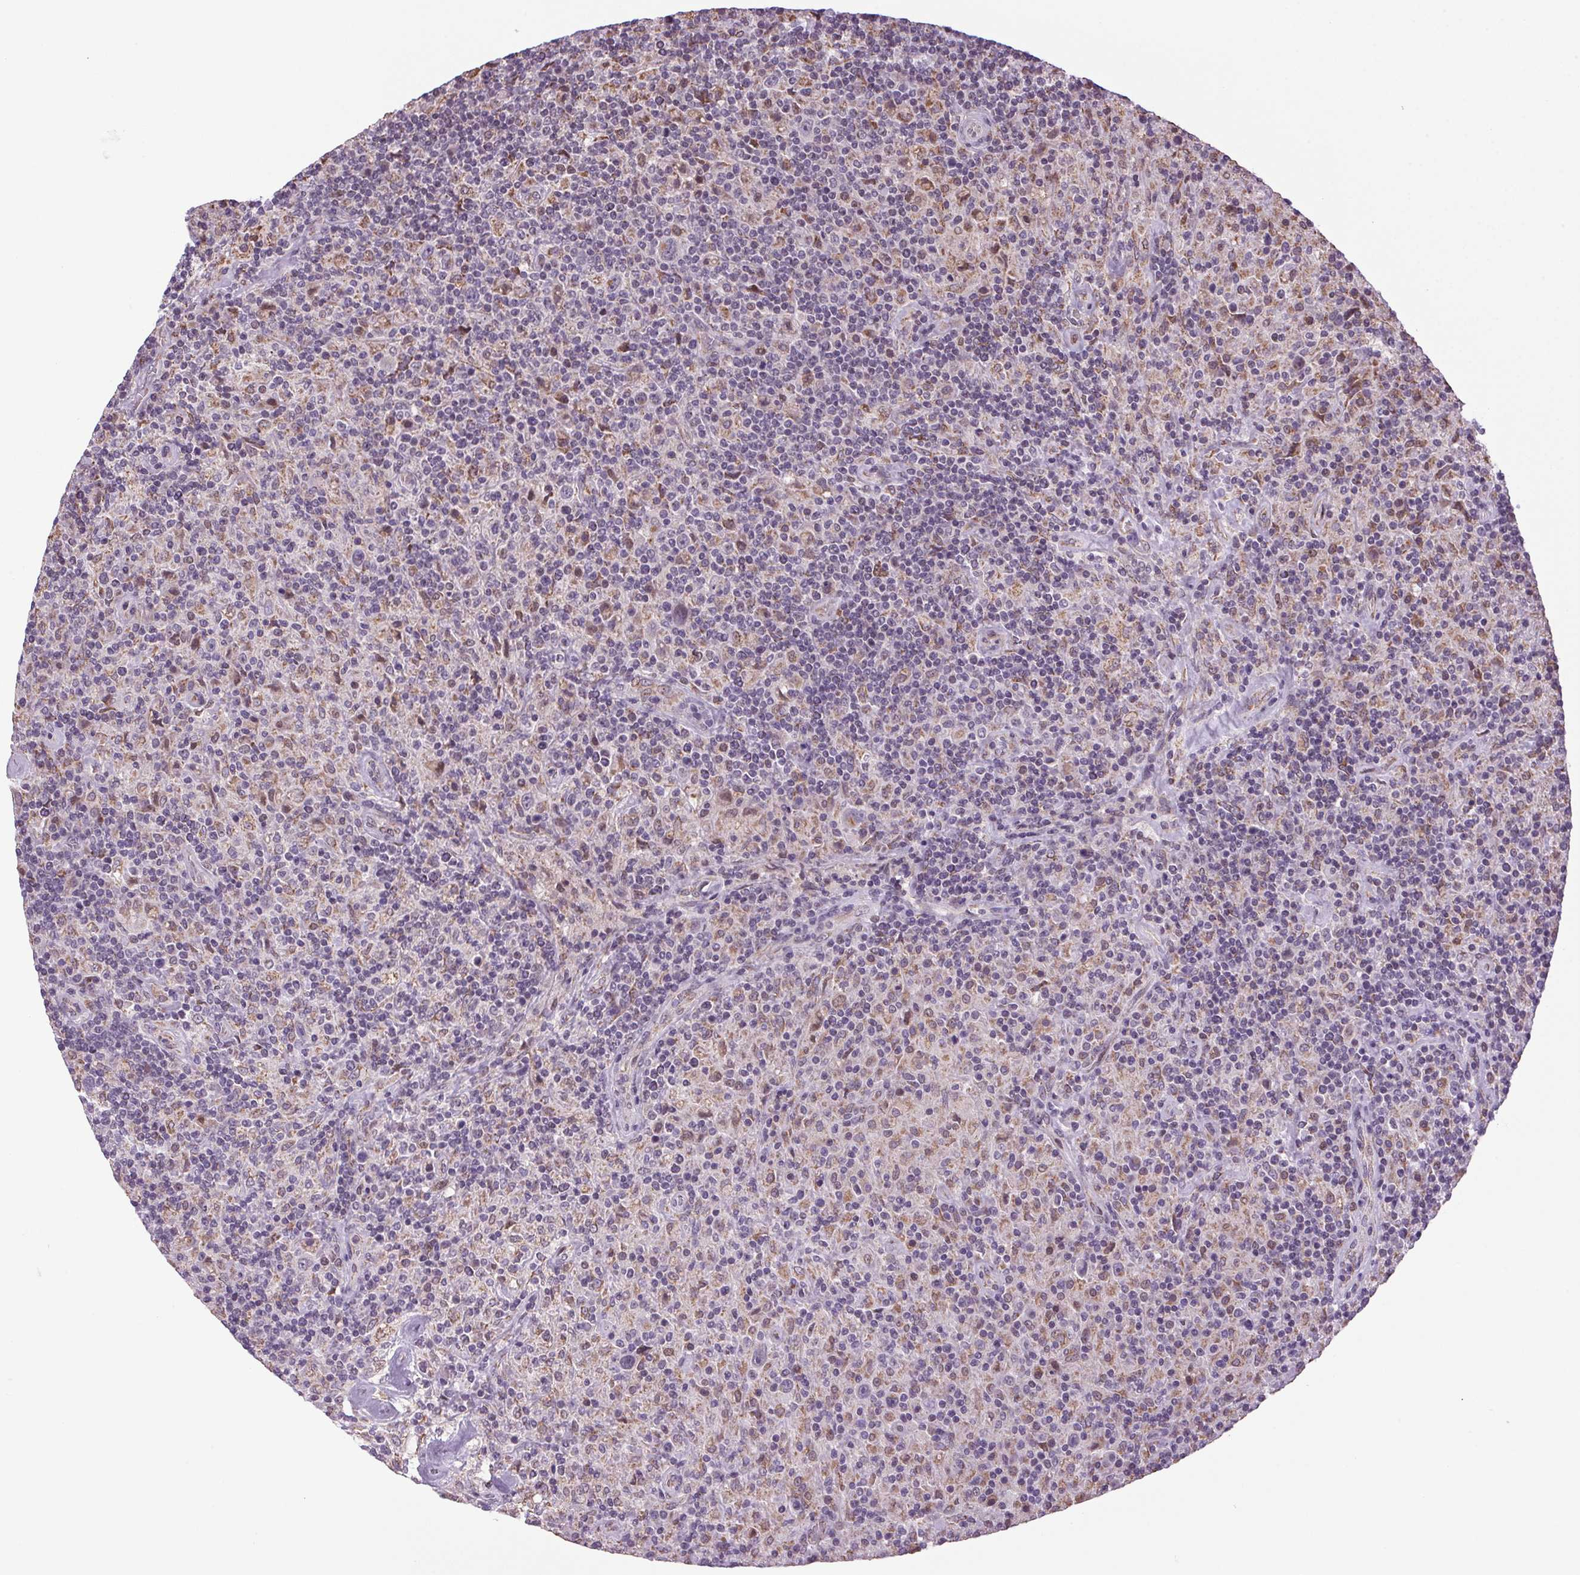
{"staining": {"intensity": "weak", "quantity": "25%-75%", "location": "cytoplasmic/membranous"}, "tissue": "lymphoma", "cell_type": "Tumor cells", "image_type": "cancer", "snomed": [{"axis": "morphology", "description": "Hodgkin's disease, NOS"}, {"axis": "topography", "description": "Lymph node"}], "caption": "An immunohistochemistry (IHC) histopathology image of tumor tissue is shown. Protein staining in brown shows weak cytoplasmic/membranous positivity in lymphoma within tumor cells. (DAB = brown stain, brightfield microscopy at high magnification).", "gene": "AKR1E2", "patient": {"sex": "male", "age": 70}}